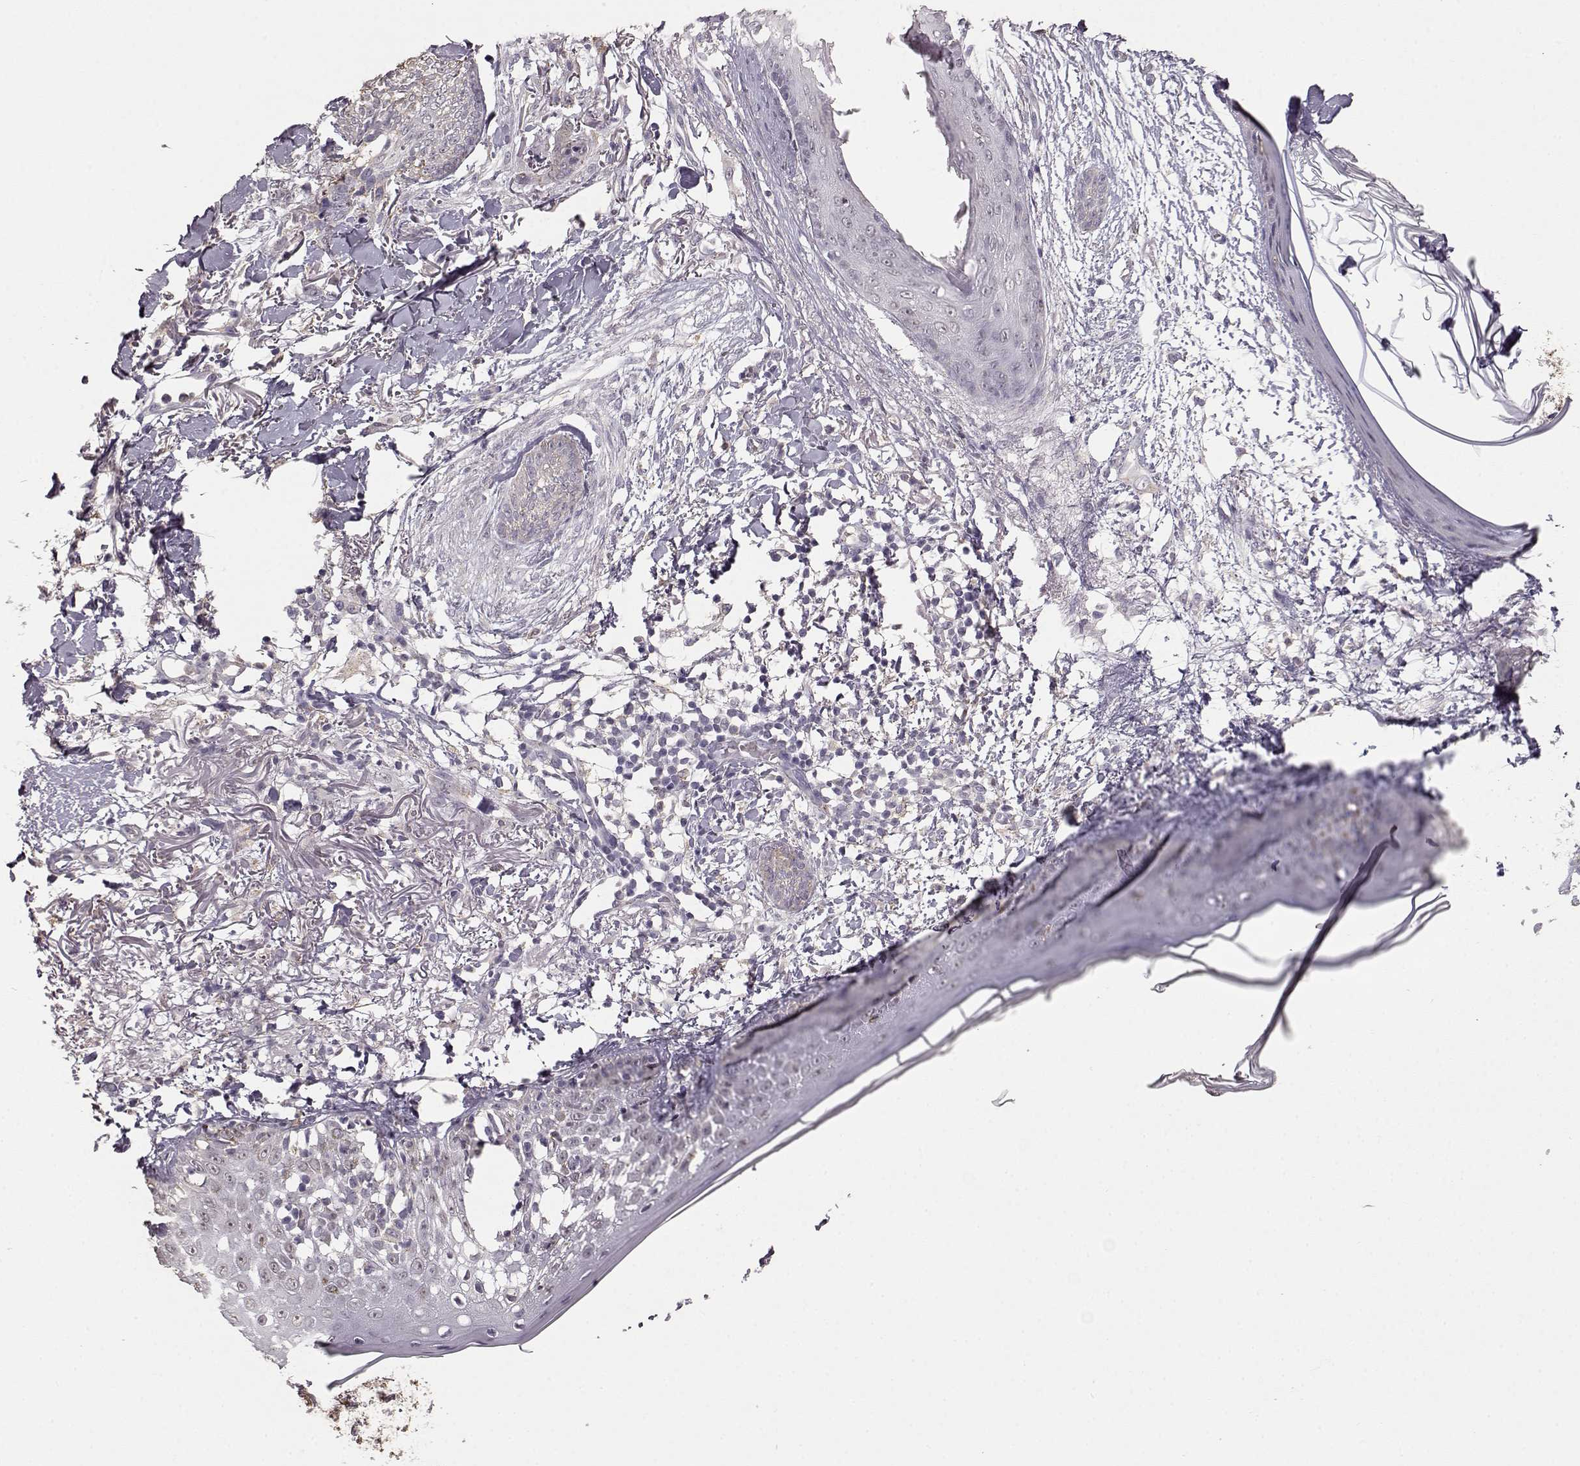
{"staining": {"intensity": "negative", "quantity": "none", "location": "none"}, "tissue": "skin cancer", "cell_type": "Tumor cells", "image_type": "cancer", "snomed": [{"axis": "morphology", "description": "Normal tissue, NOS"}, {"axis": "morphology", "description": "Basal cell carcinoma"}, {"axis": "topography", "description": "Skin"}], "caption": "There is no significant staining in tumor cells of skin basal cell carcinoma.", "gene": "GABRG3", "patient": {"sex": "male", "age": 84}}